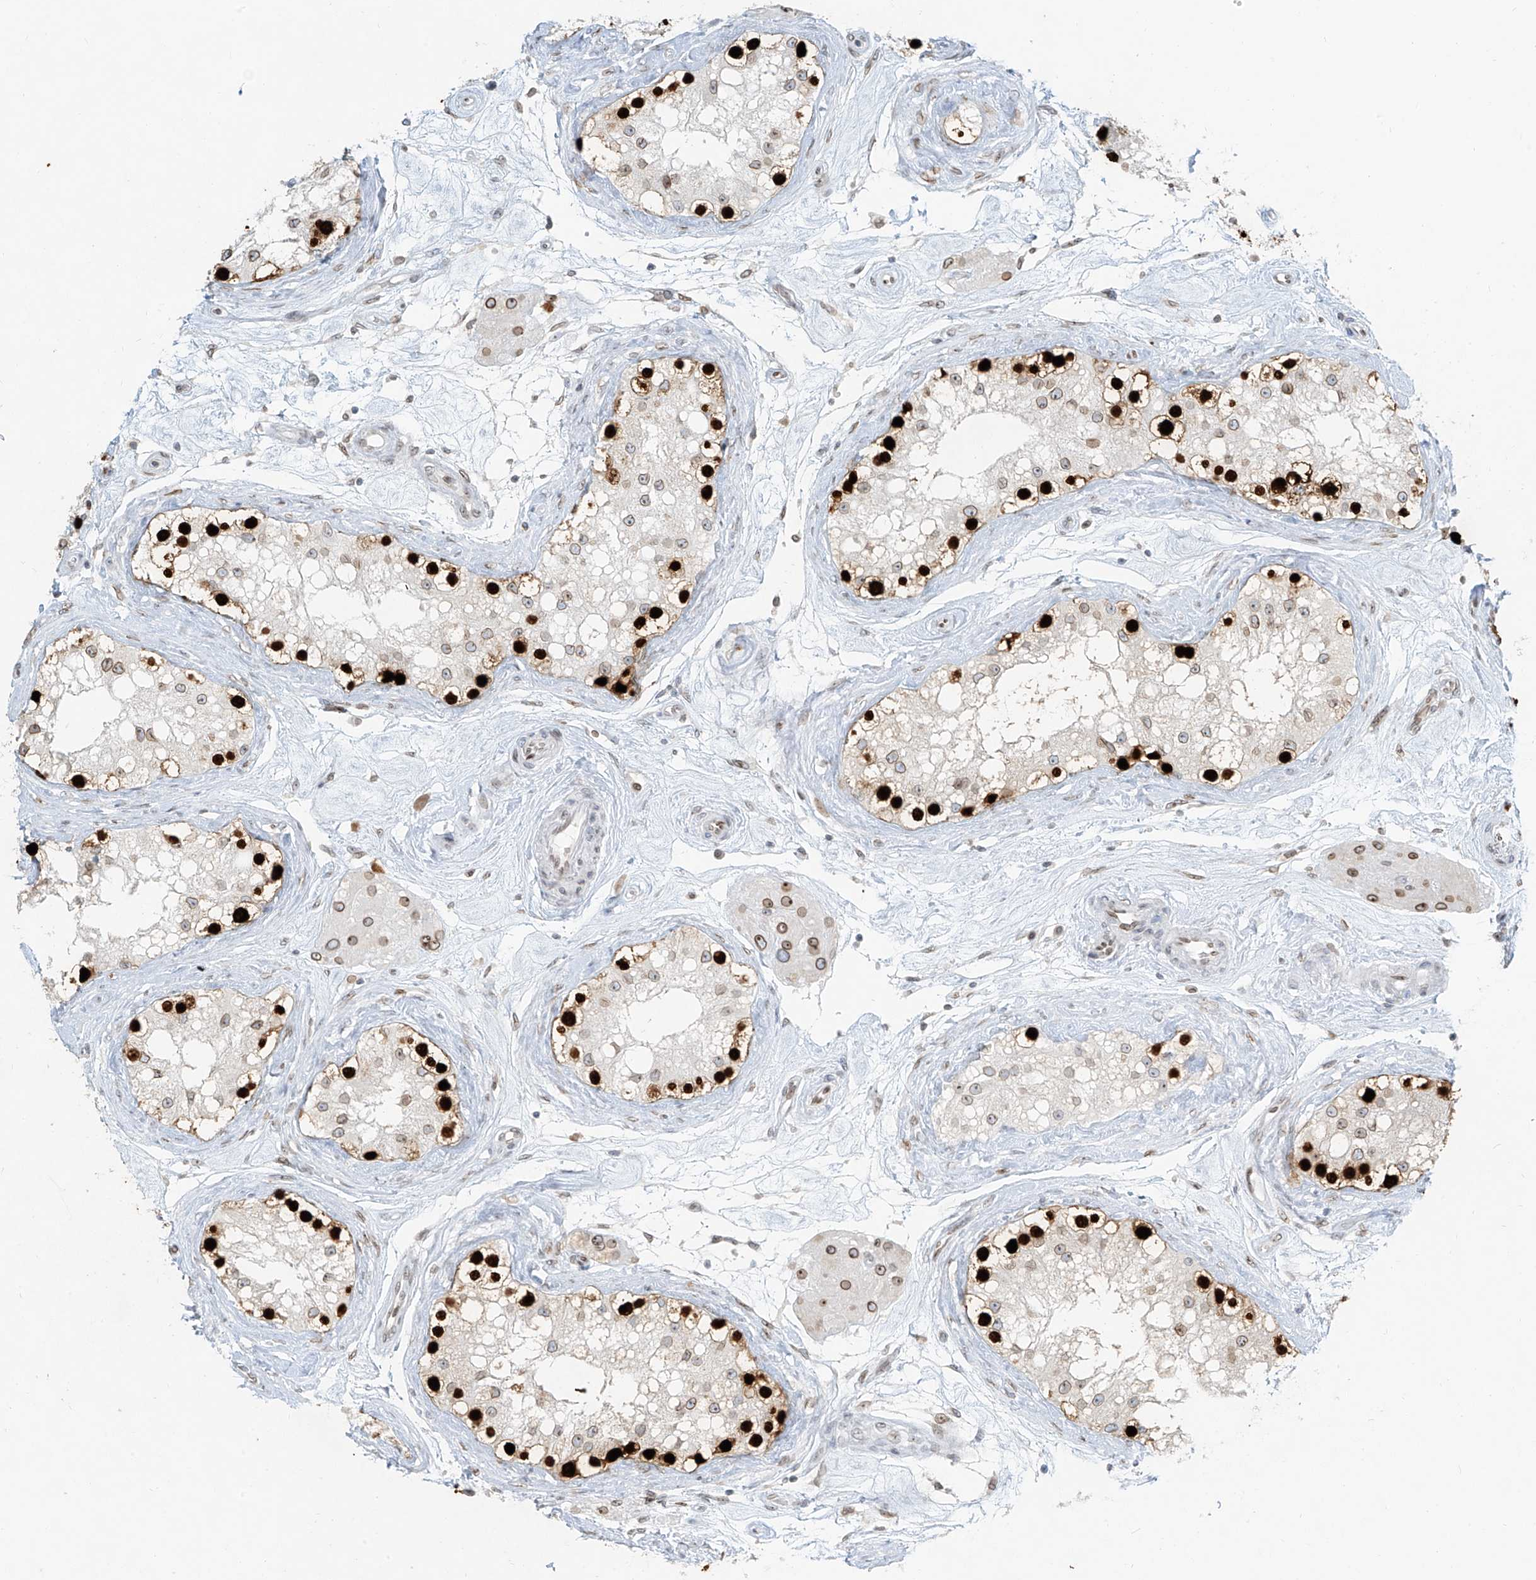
{"staining": {"intensity": "strong", "quantity": "25%-75%", "location": "nuclear"}, "tissue": "testis", "cell_type": "Cells in seminiferous ducts", "image_type": "normal", "snomed": [{"axis": "morphology", "description": "Normal tissue, NOS"}, {"axis": "topography", "description": "Testis"}], "caption": "Protein staining of benign testis exhibits strong nuclear expression in about 25%-75% of cells in seminiferous ducts. (Stains: DAB in brown, nuclei in blue, Microscopy: brightfield microscopy at high magnification).", "gene": "SAMD15", "patient": {"sex": "male", "age": 84}}